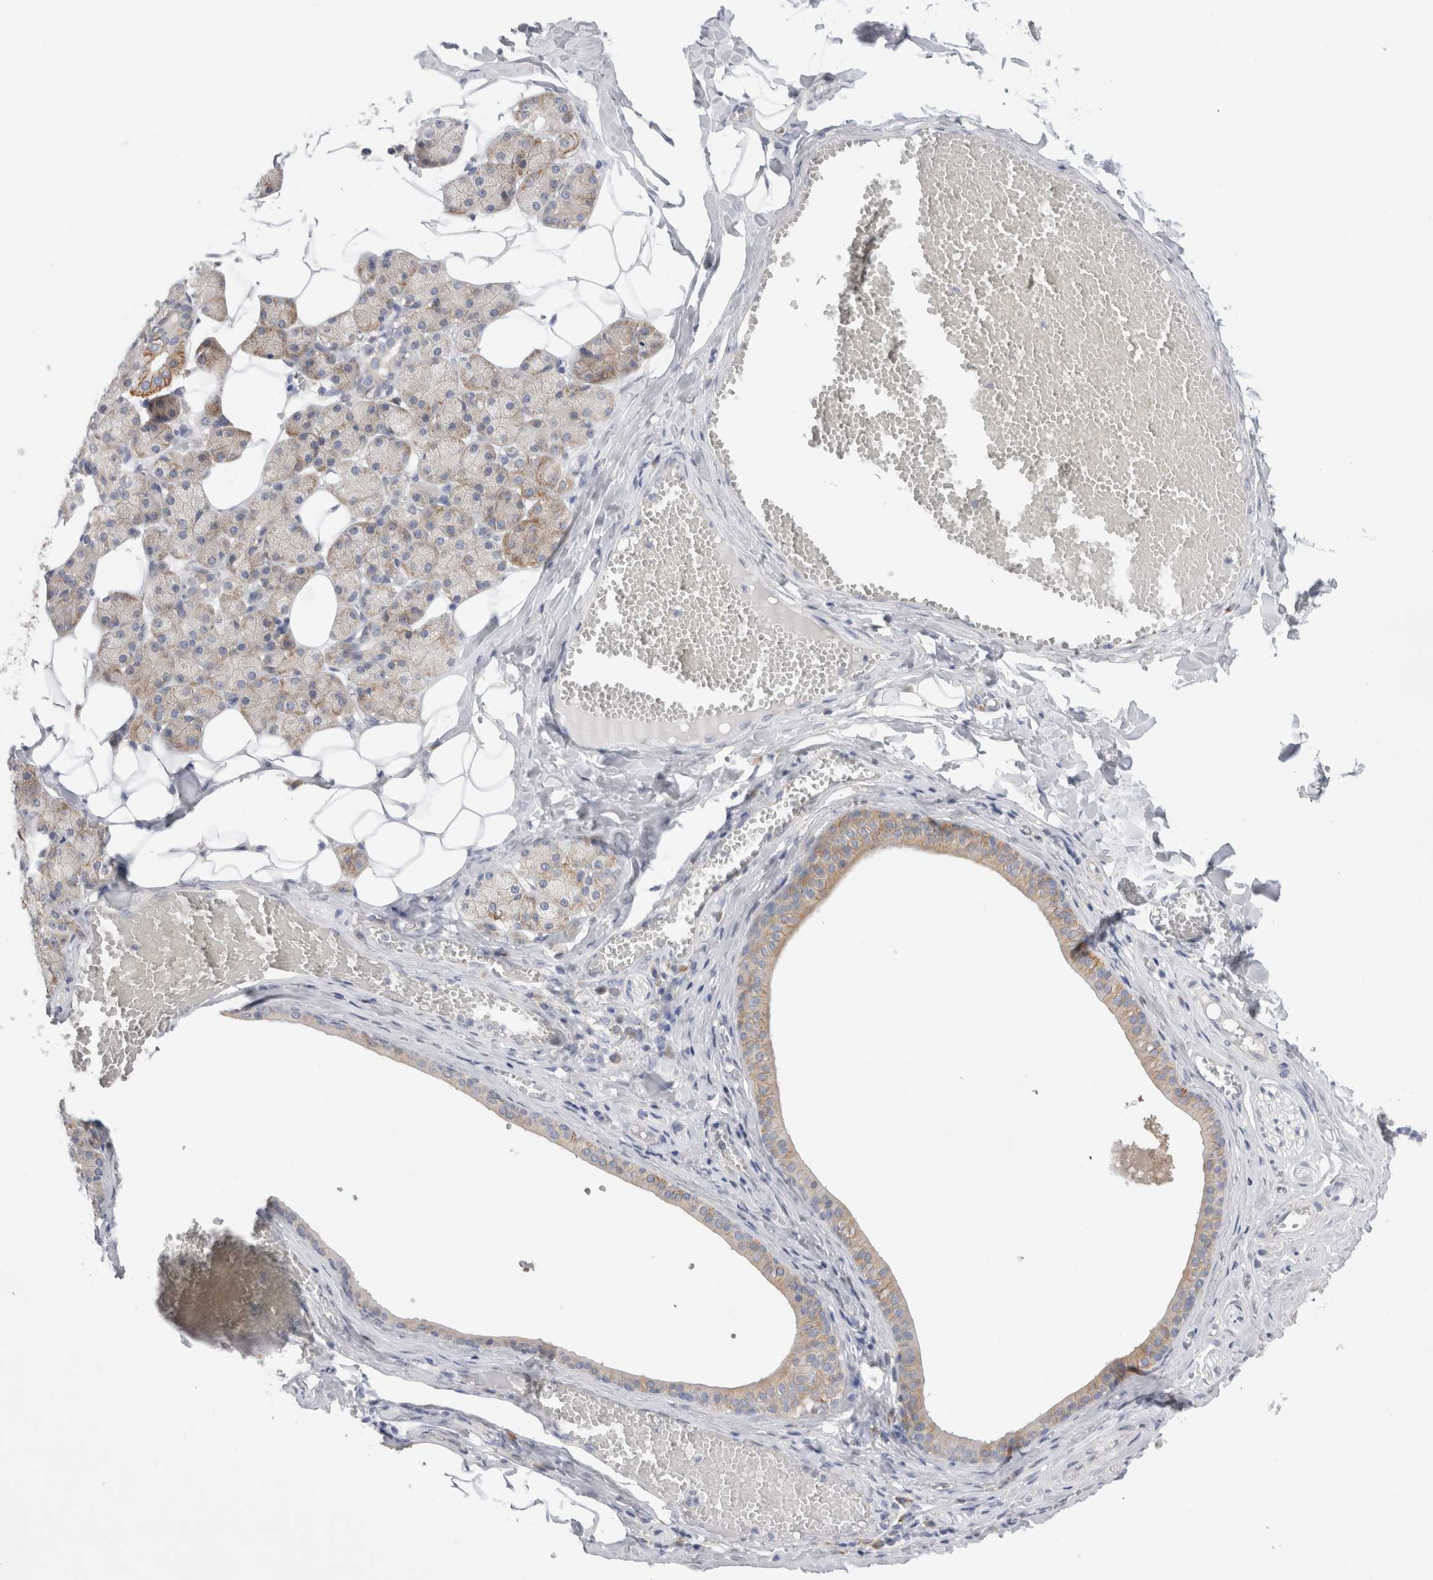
{"staining": {"intensity": "moderate", "quantity": "<25%", "location": "cytoplasmic/membranous"}, "tissue": "salivary gland", "cell_type": "Glandular cells", "image_type": "normal", "snomed": [{"axis": "morphology", "description": "Normal tissue, NOS"}, {"axis": "topography", "description": "Salivary gland"}], "caption": "Protein staining of normal salivary gland exhibits moderate cytoplasmic/membranous expression in about <25% of glandular cells.", "gene": "RBM12B", "patient": {"sex": "female", "age": 33}}